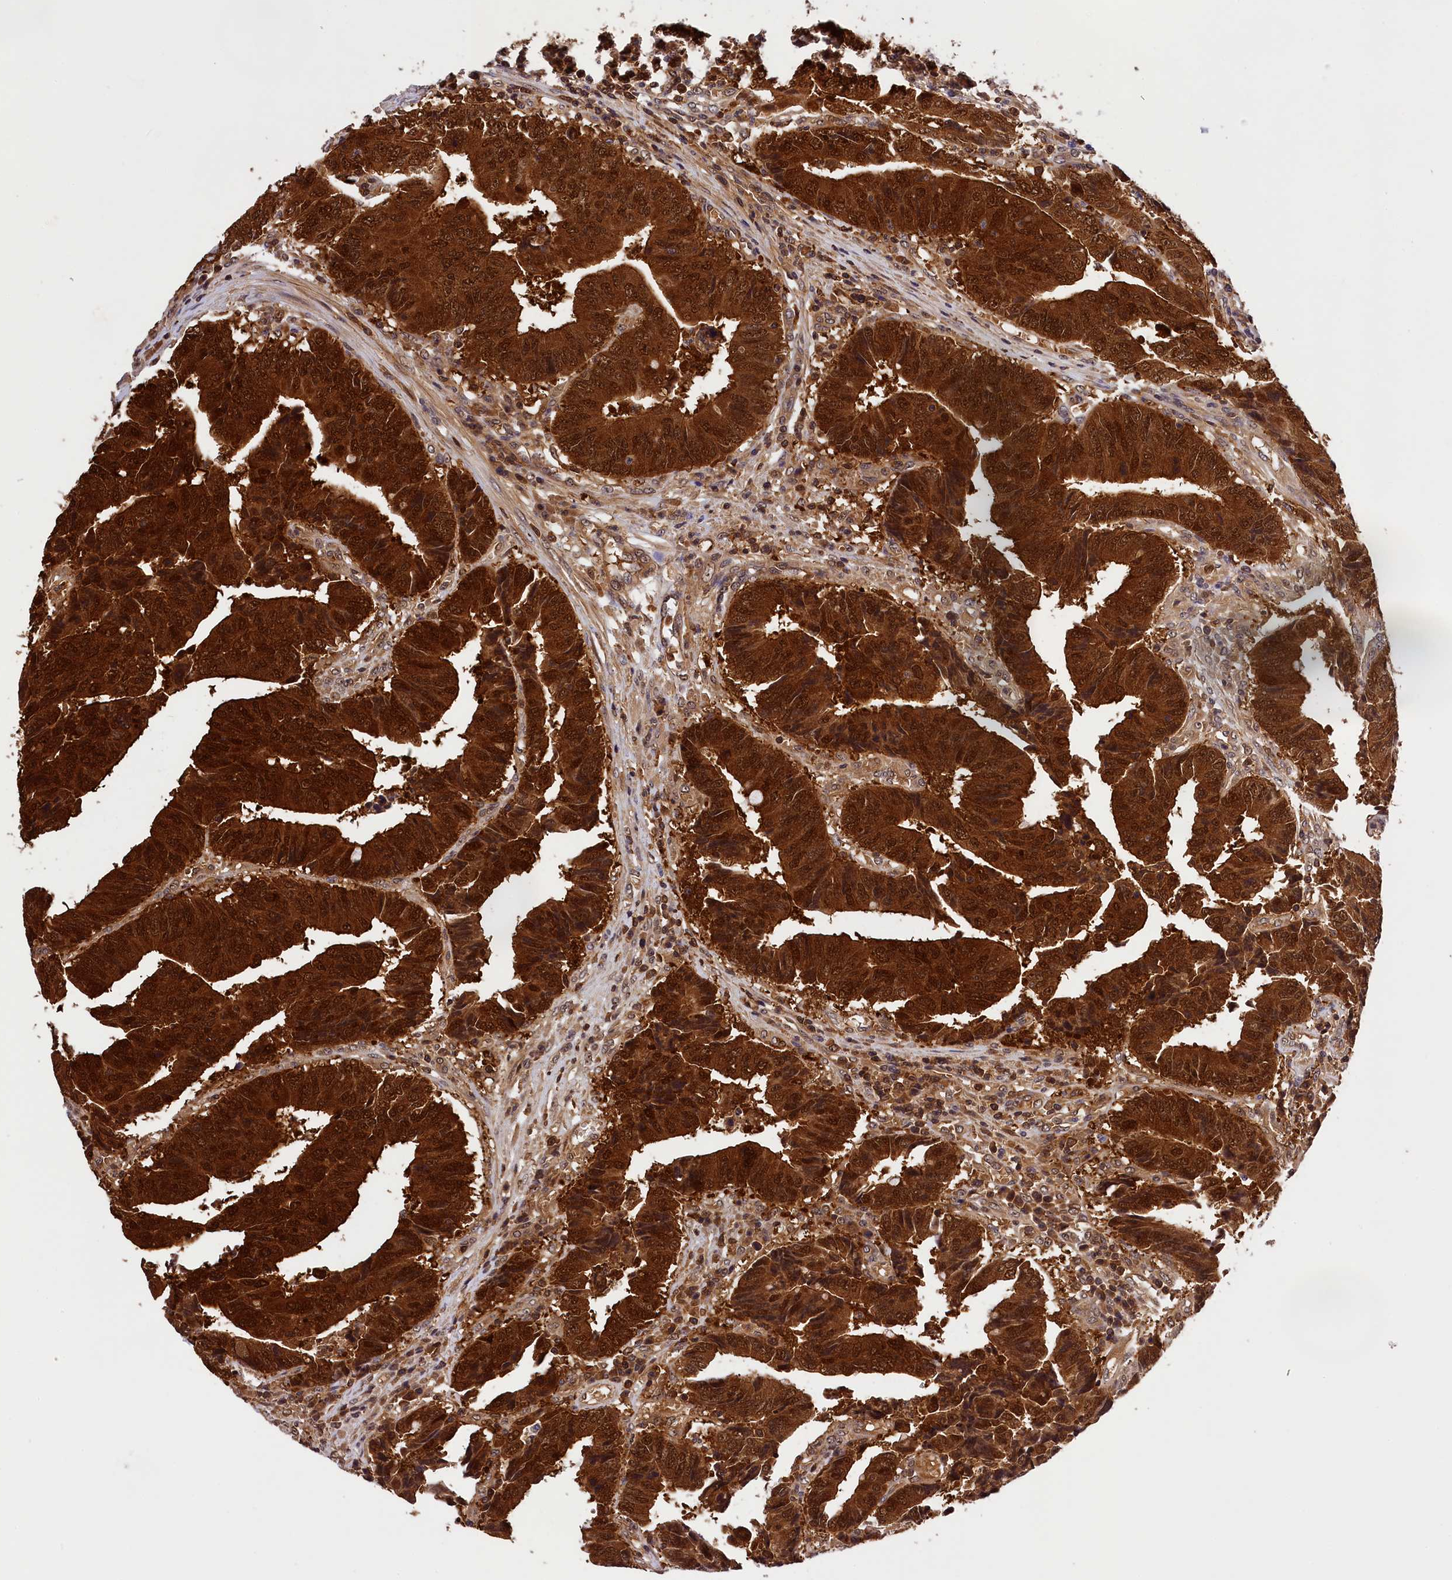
{"staining": {"intensity": "strong", "quantity": ">75%", "location": "cytoplasmic/membranous,nuclear"}, "tissue": "colorectal cancer", "cell_type": "Tumor cells", "image_type": "cancer", "snomed": [{"axis": "morphology", "description": "Adenocarcinoma, NOS"}, {"axis": "topography", "description": "Rectum"}], "caption": "Immunohistochemical staining of human colorectal adenocarcinoma shows high levels of strong cytoplasmic/membranous and nuclear expression in about >75% of tumor cells. The staining is performed using DAB brown chromogen to label protein expression. The nuclei are counter-stained blue using hematoxylin.", "gene": "EIF6", "patient": {"sex": "male", "age": 84}}